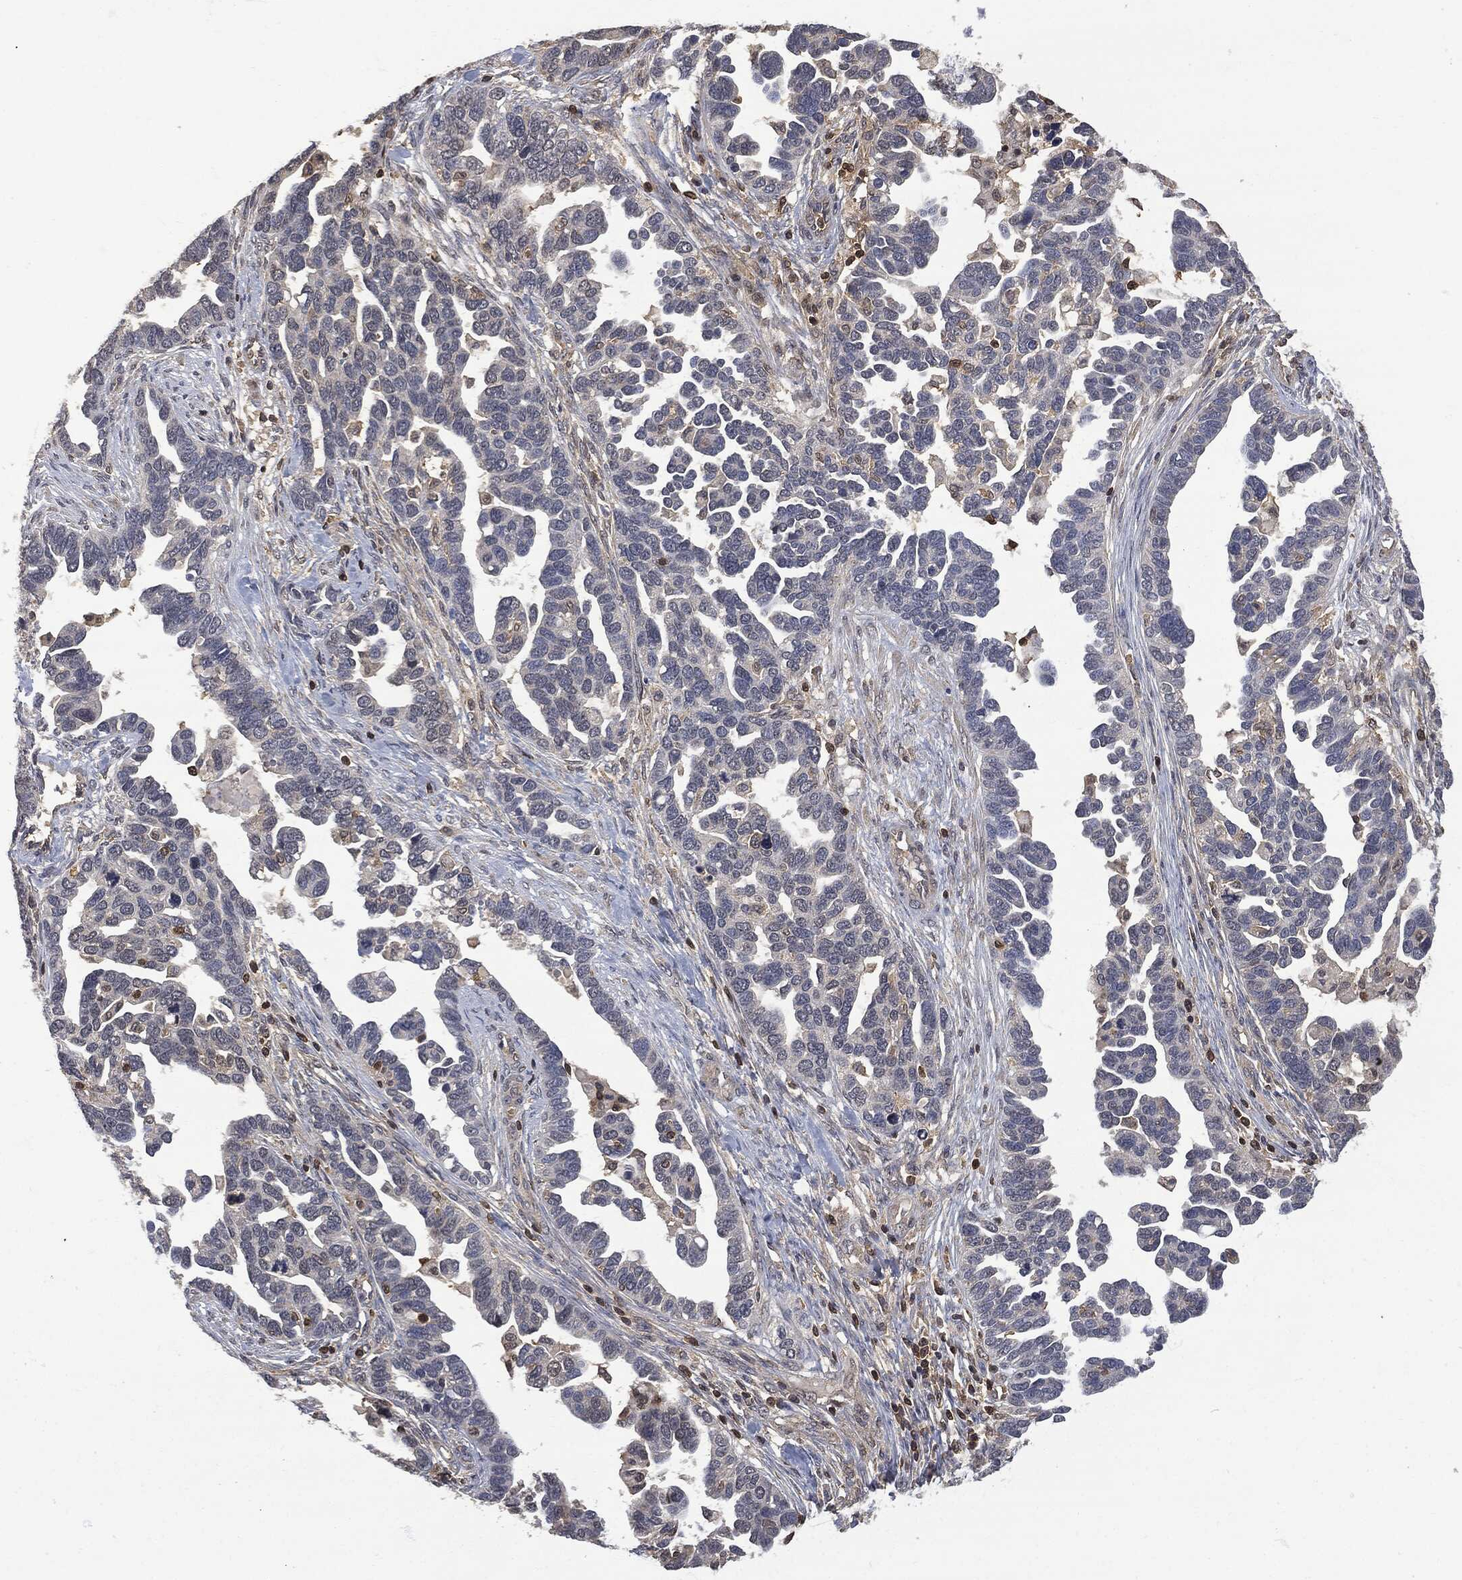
{"staining": {"intensity": "negative", "quantity": "none", "location": "none"}, "tissue": "ovarian cancer", "cell_type": "Tumor cells", "image_type": "cancer", "snomed": [{"axis": "morphology", "description": "Cystadenocarcinoma, serous, NOS"}, {"axis": "topography", "description": "Ovary"}], "caption": "Immunohistochemical staining of human ovarian cancer (serous cystadenocarcinoma) reveals no significant staining in tumor cells.", "gene": "PSMB10", "patient": {"sex": "female", "age": 54}}